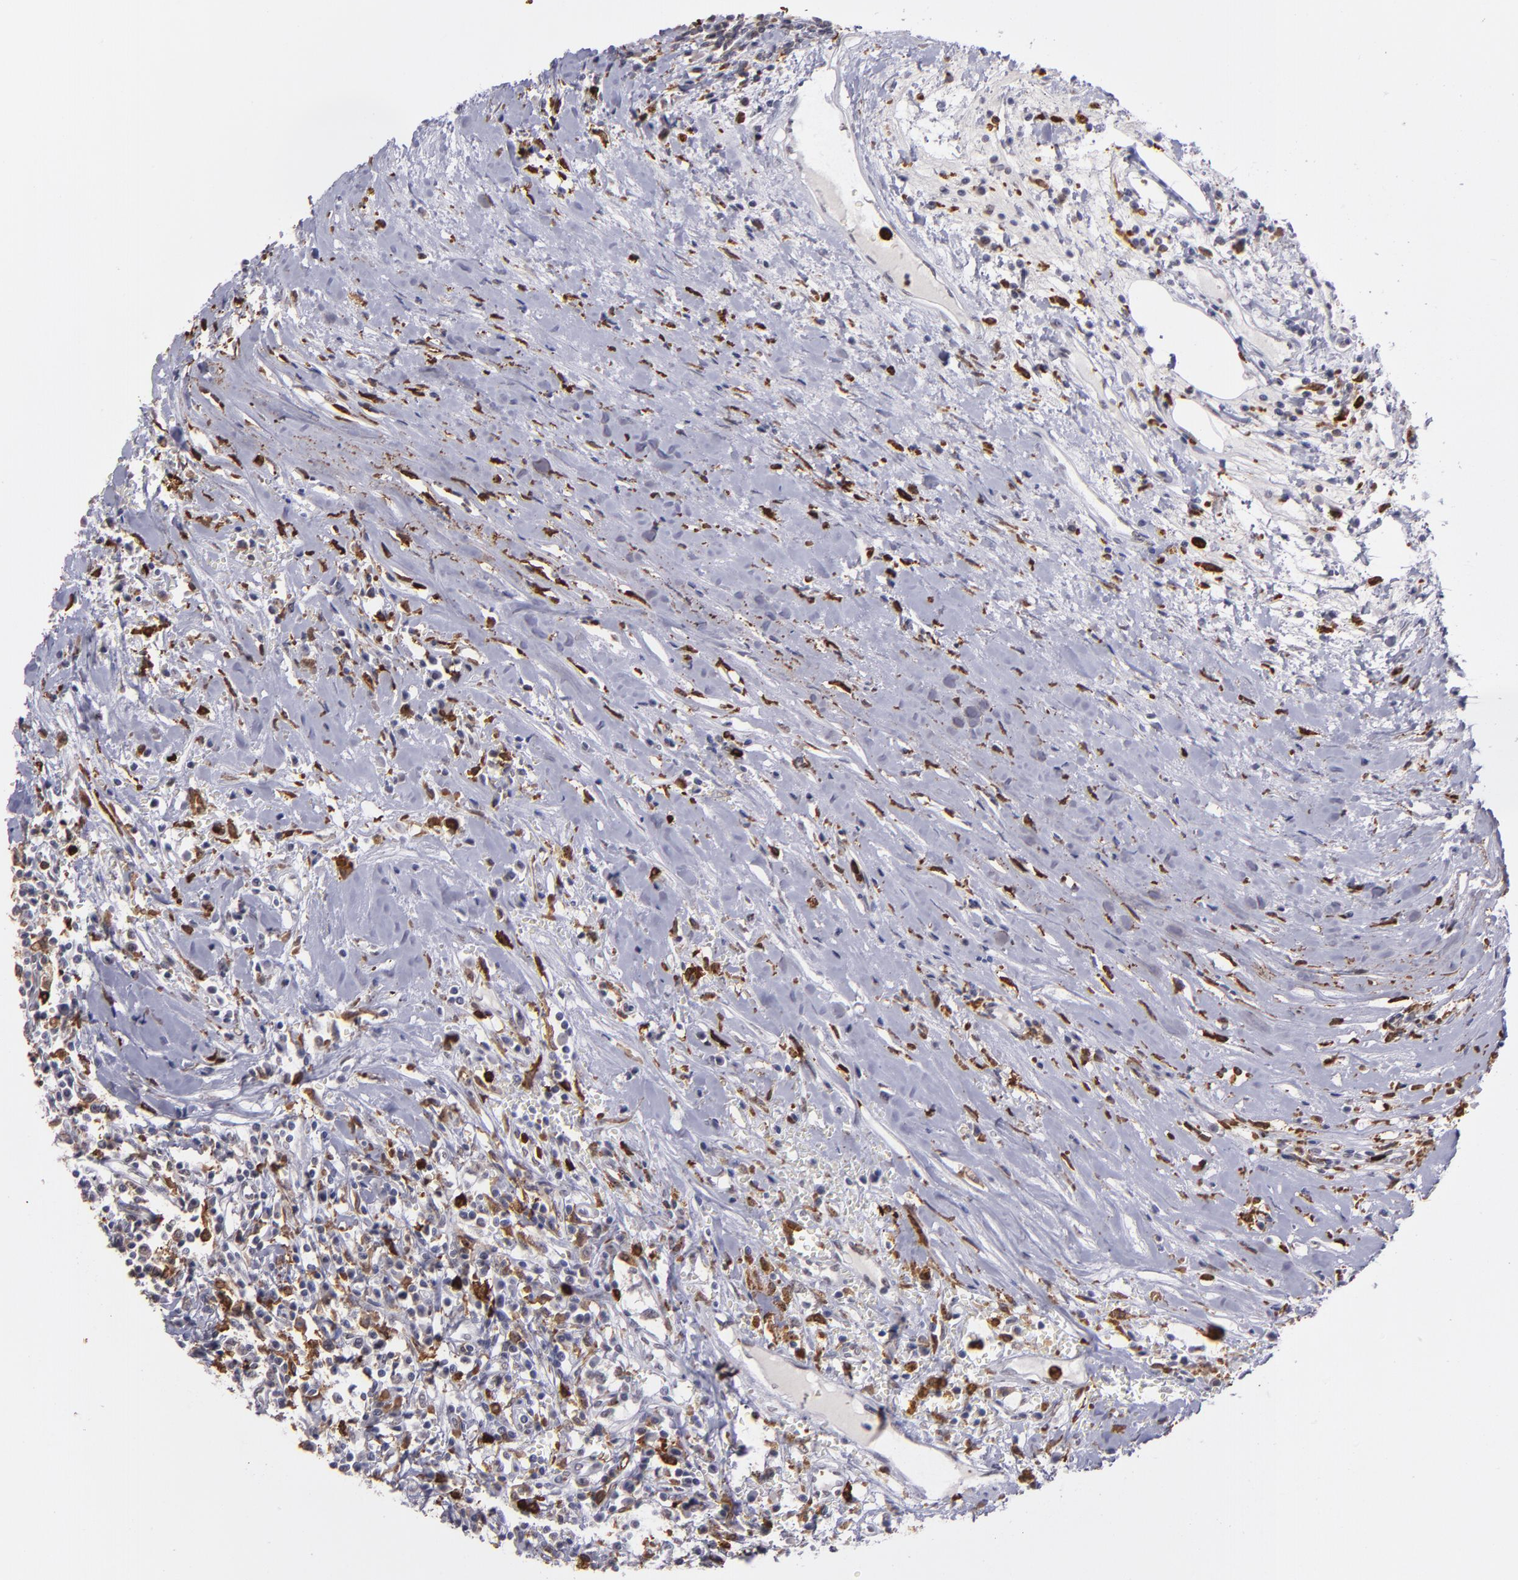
{"staining": {"intensity": "negative", "quantity": "none", "location": "none"}, "tissue": "renal cancer", "cell_type": "Tumor cells", "image_type": "cancer", "snomed": [{"axis": "morphology", "description": "Adenocarcinoma, NOS"}, {"axis": "topography", "description": "Kidney"}], "caption": "Renal cancer stained for a protein using IHC reveals no positivity tumor cells.", "gene": "NCF2", "patient": {"sex": "male", "age": 82}}